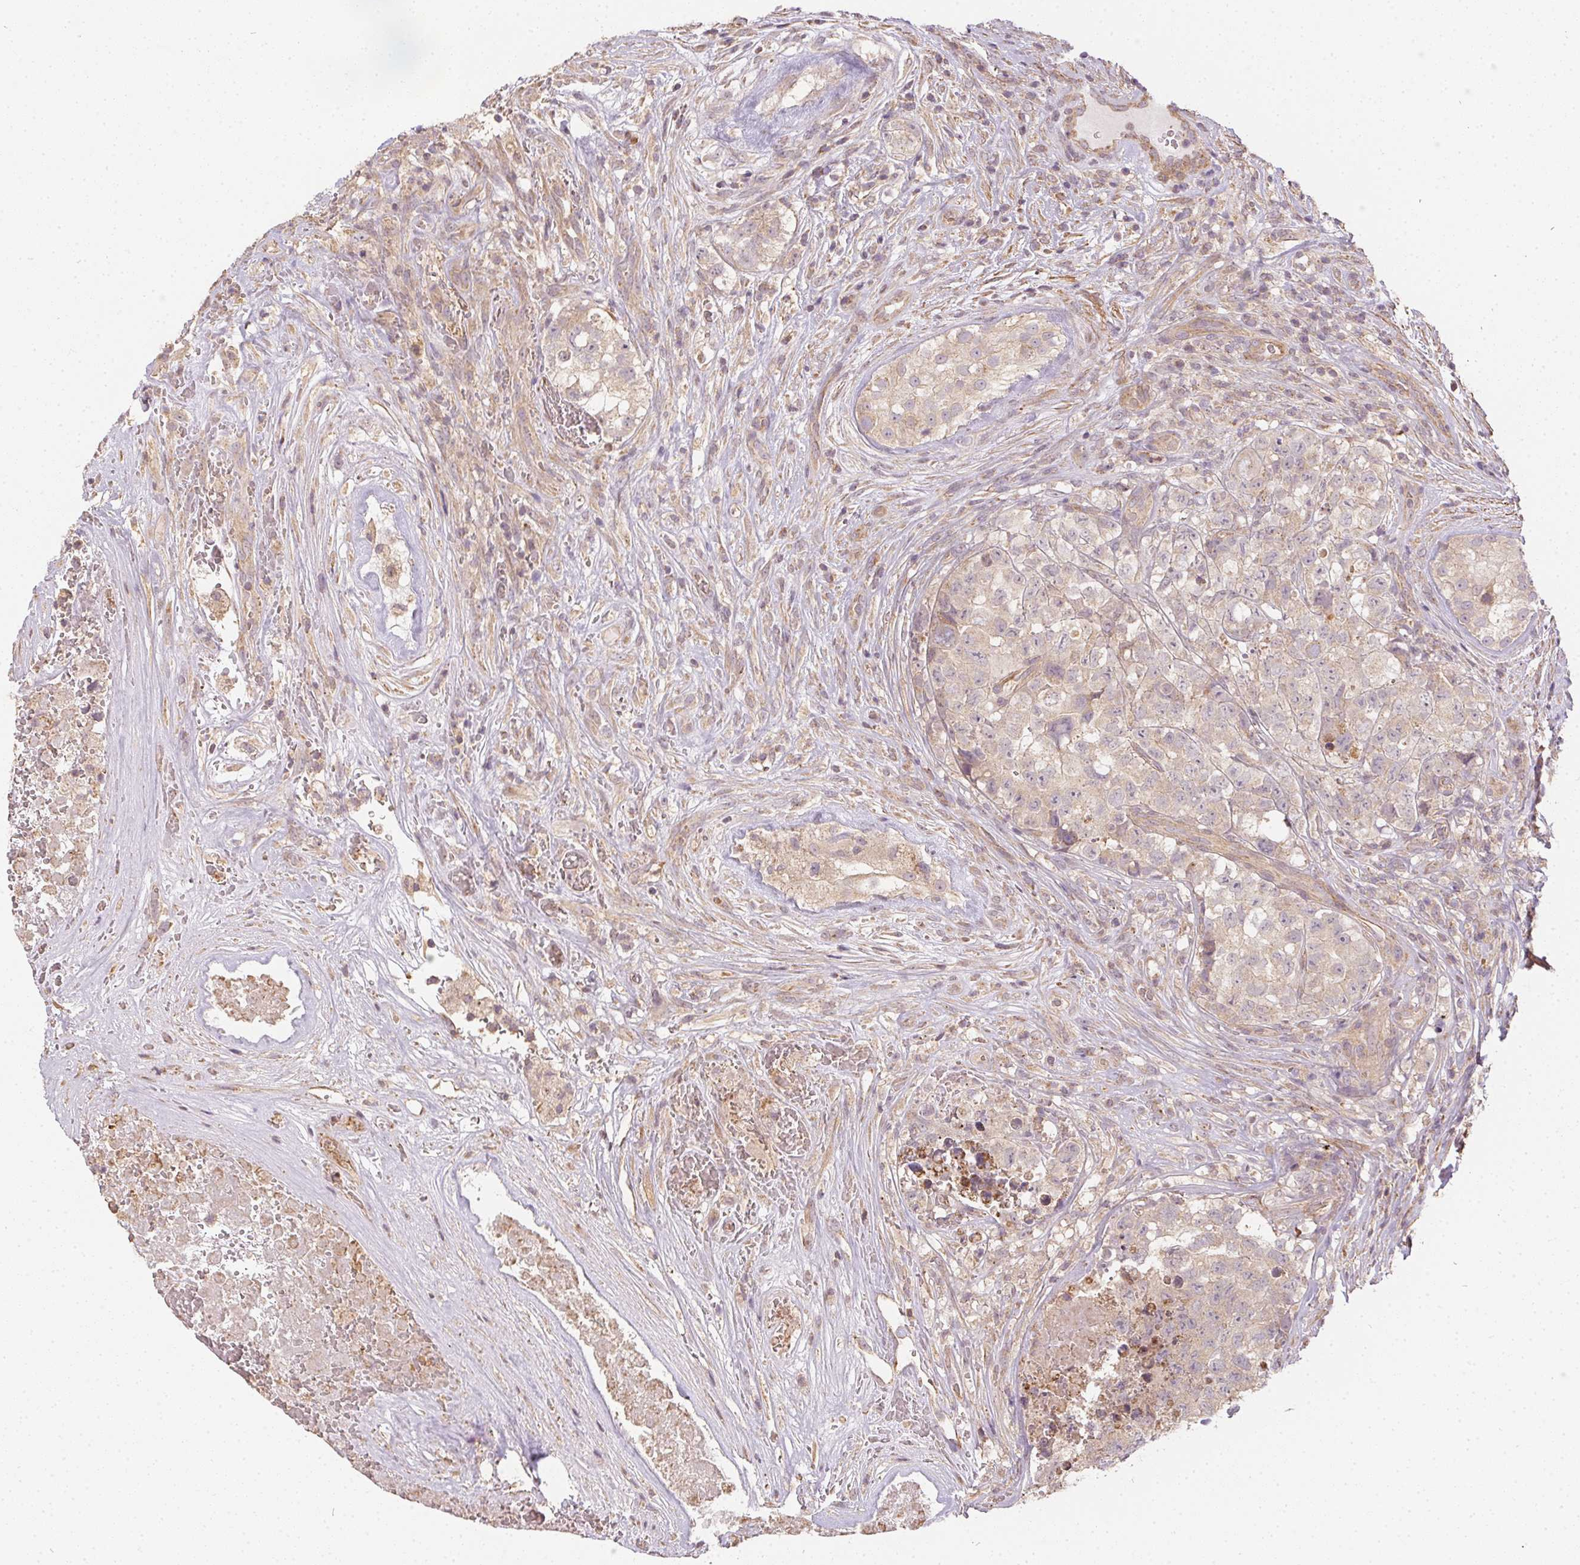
{"staining": {"intensity": "weak", "quantity": "25%-75%", "location": "cytoplasmic/membranous"}, "tissue": "testis cancer", "cell_type": "Tumor cells", "image_type": "cancer", "snomed": [{"axis": "morphology", "description": "Carcinoma, Embryonal, NOS"}, {"axis": "topography", "description": "Testis"}], "caption": "DAB immunohistochemical staining of human testis cancer (embryonal carcinoma) exhibits weak cytoplasmic/membranous protein staining in approximately 25%-75% of tumor cells. The staining was performed using DAB to visualize the protein expression in brown, while the nuclei were stained in blue with hematoxylin (Magnification: 20x).", "gene": "REV3L", "patient": {"sex": "male", "age": 18}}